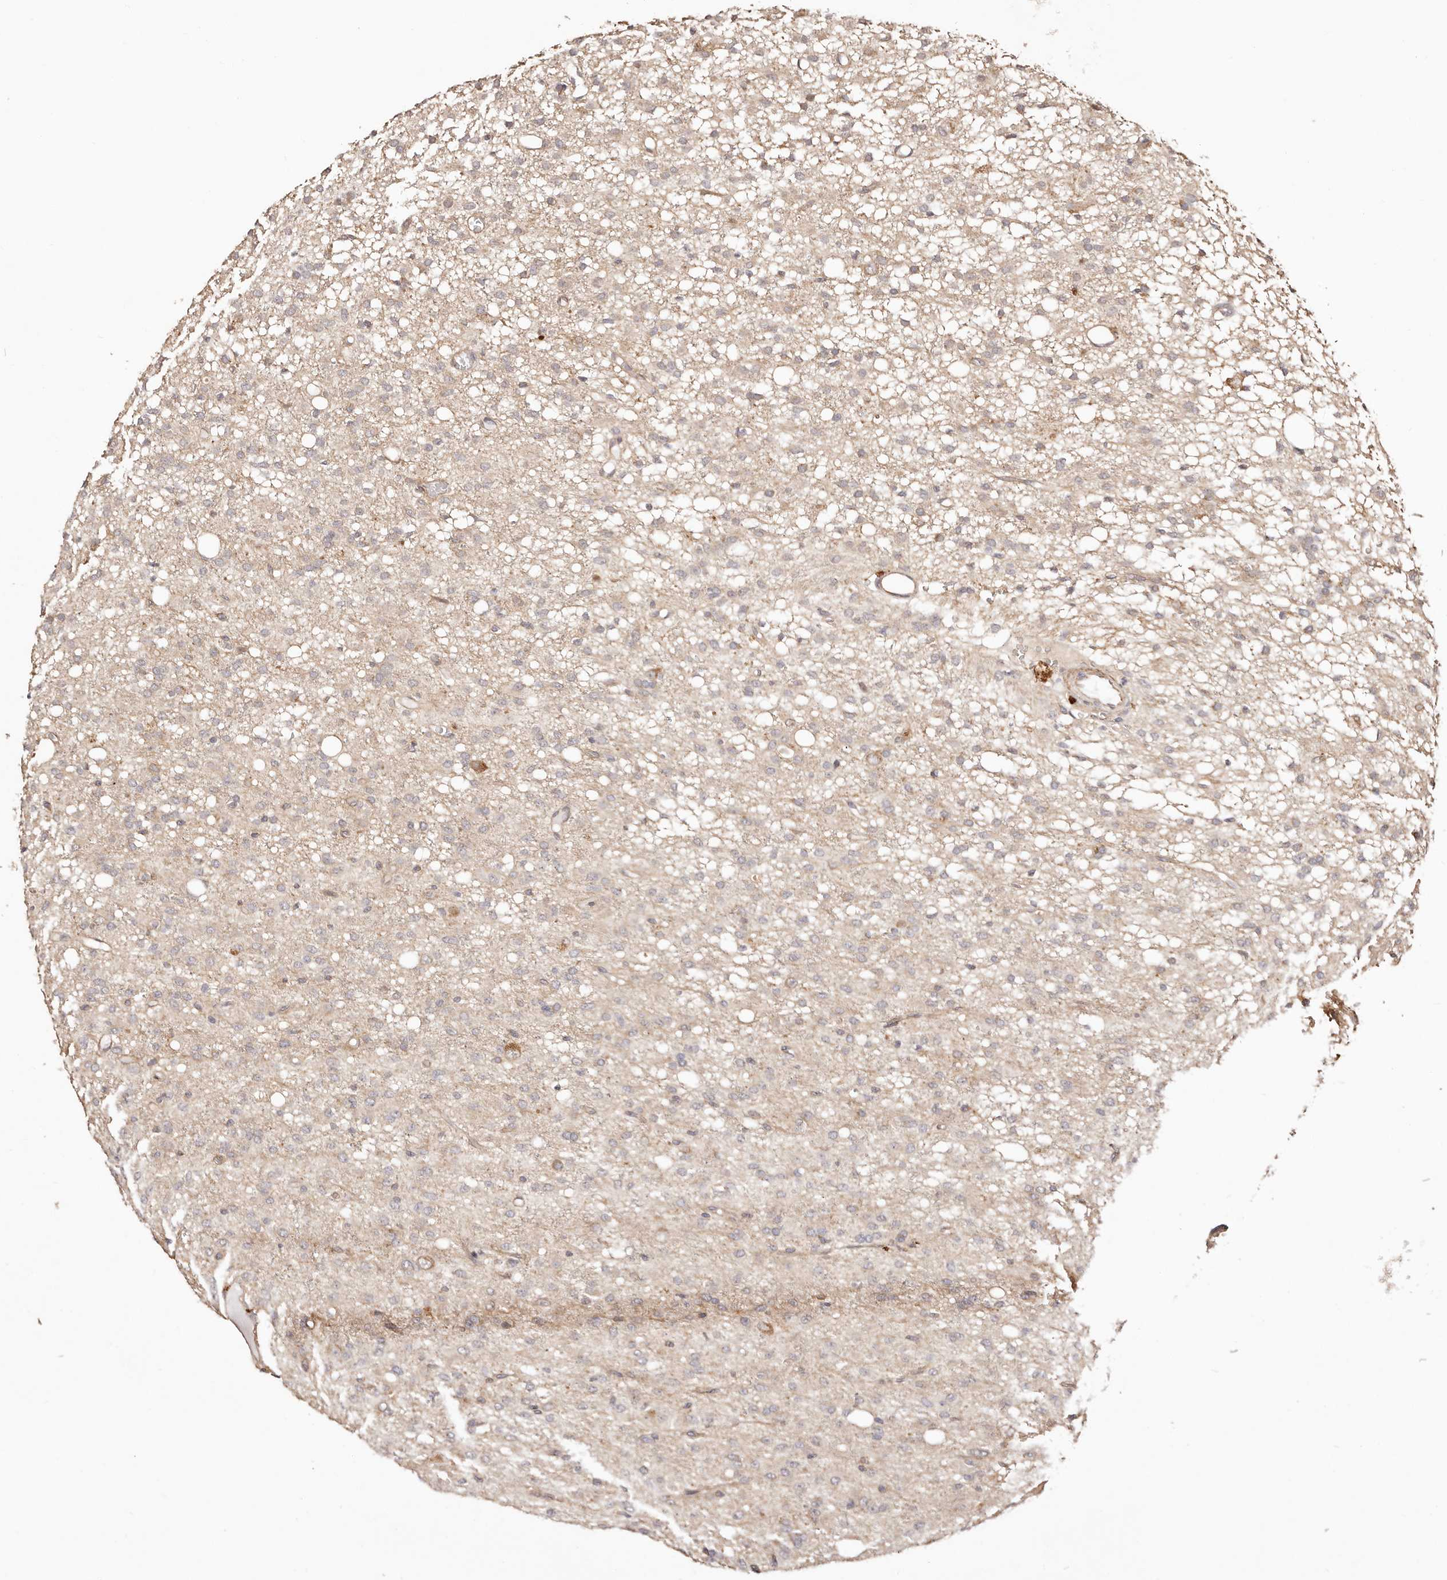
{"staining": {"intensity": "weak", "quantity": "<25%", "location": "cytoplasmic/membranous"}, "tissue": "glioma", "cell_type": "Tumor cells", "image_type": "cancer", "snomed": [{"axis": "morphology", "description": "Glioma, malignant, High grade"}, {"axis": "topography", "description": "Brain"}], "caption": "There is no significant positivity in tumor cells of malignant glioma (high-grade).", "gene": "MAPK1", "patient": {"sex": "female", "age": 59}}